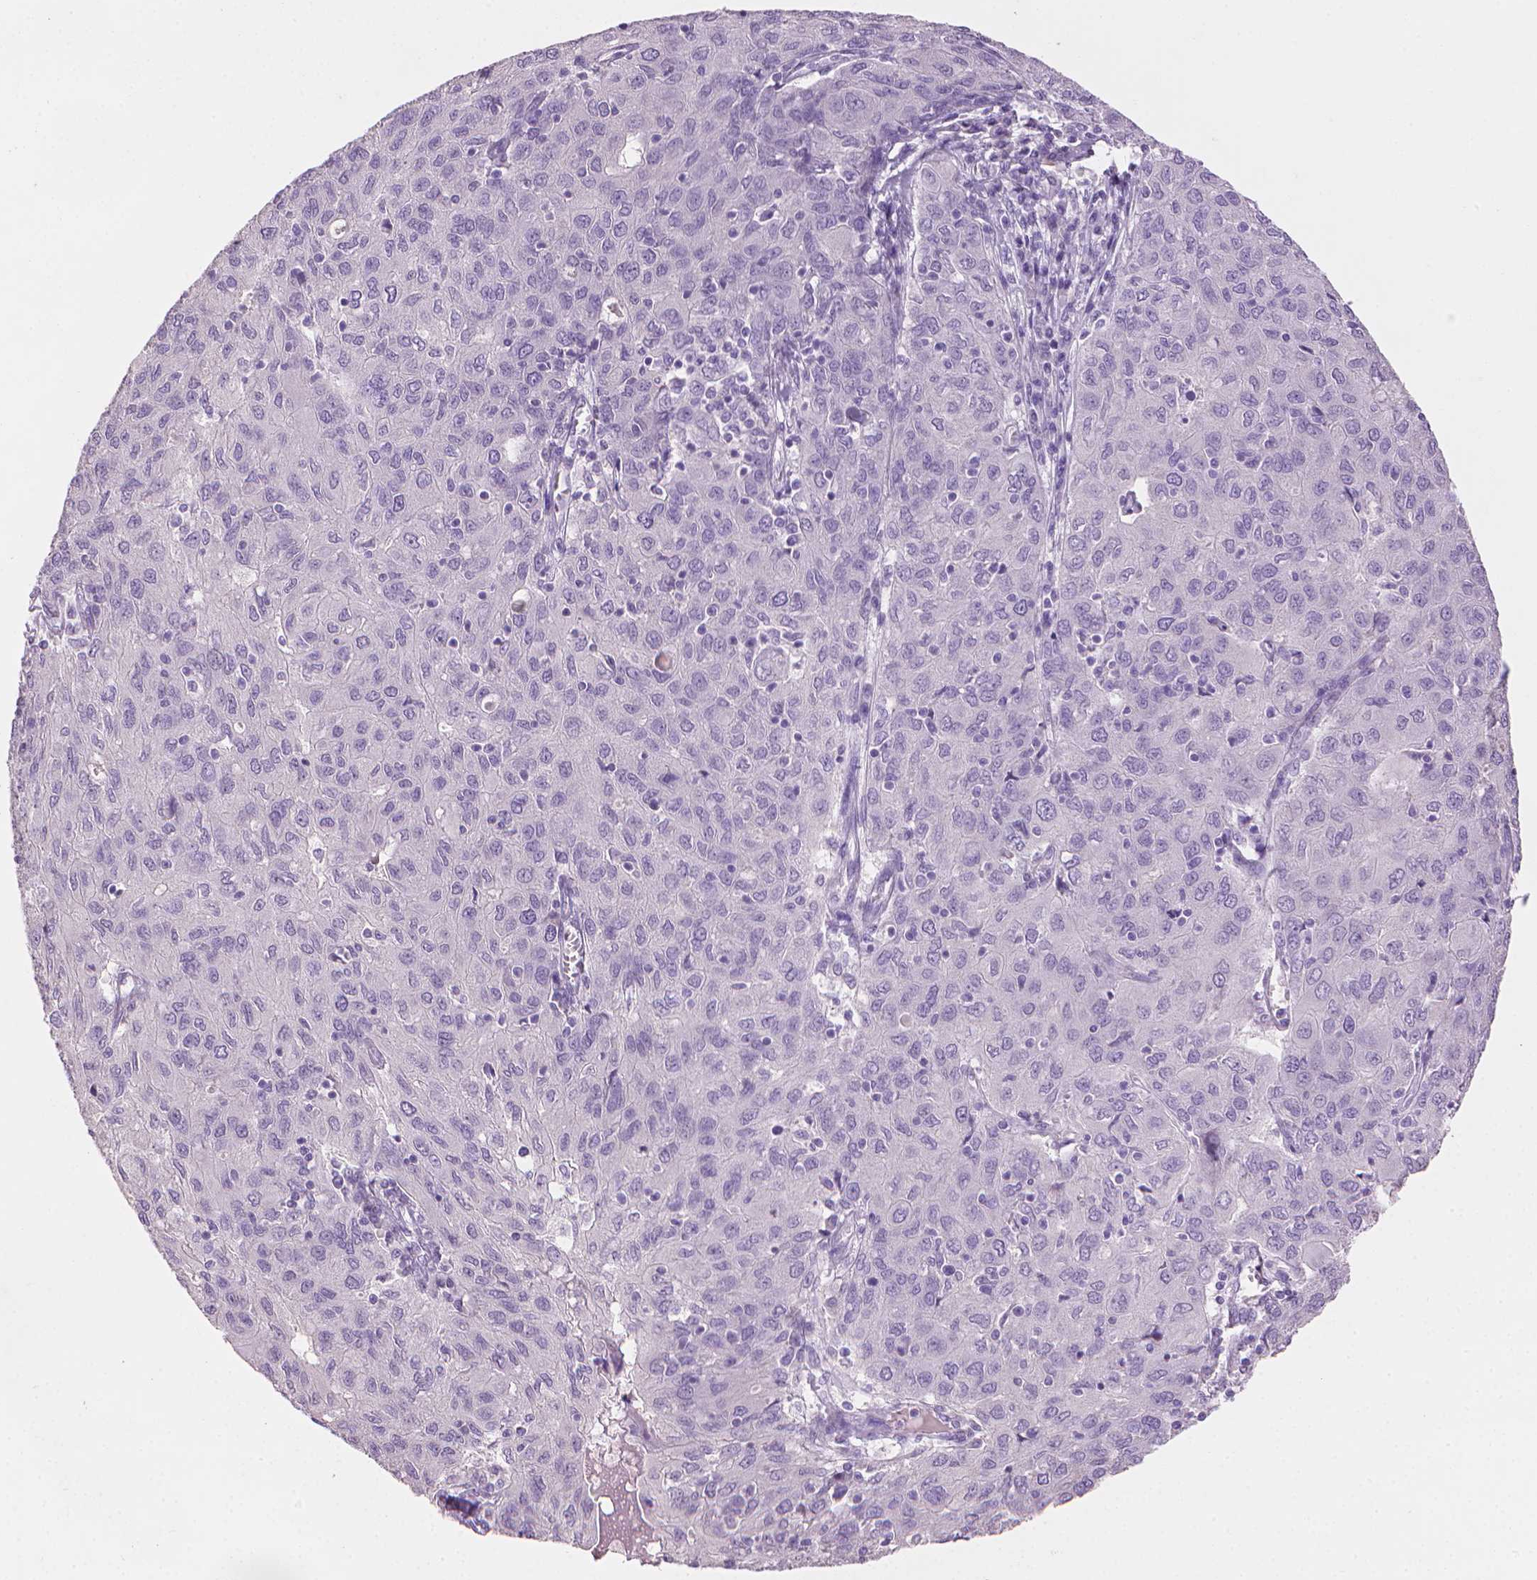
{"staining": {"intensity": "negative", "quantity": "none", "location": "none"}, "tissue": "ovarian cancer", "cell_type": "Tumor cells", "image_type": "cancer", "snomed": [{"axis": "morphology", "description": "Carcinoma, endometroid"}, {"axis": "topography", "description": "Ovary"}], "caption": "Tumor cells are negative for brown protein staining in ovarian cancer (endometroid carcinoma).", "gene": "MLANA", "patient": {"sex": "female", "age": 50}}